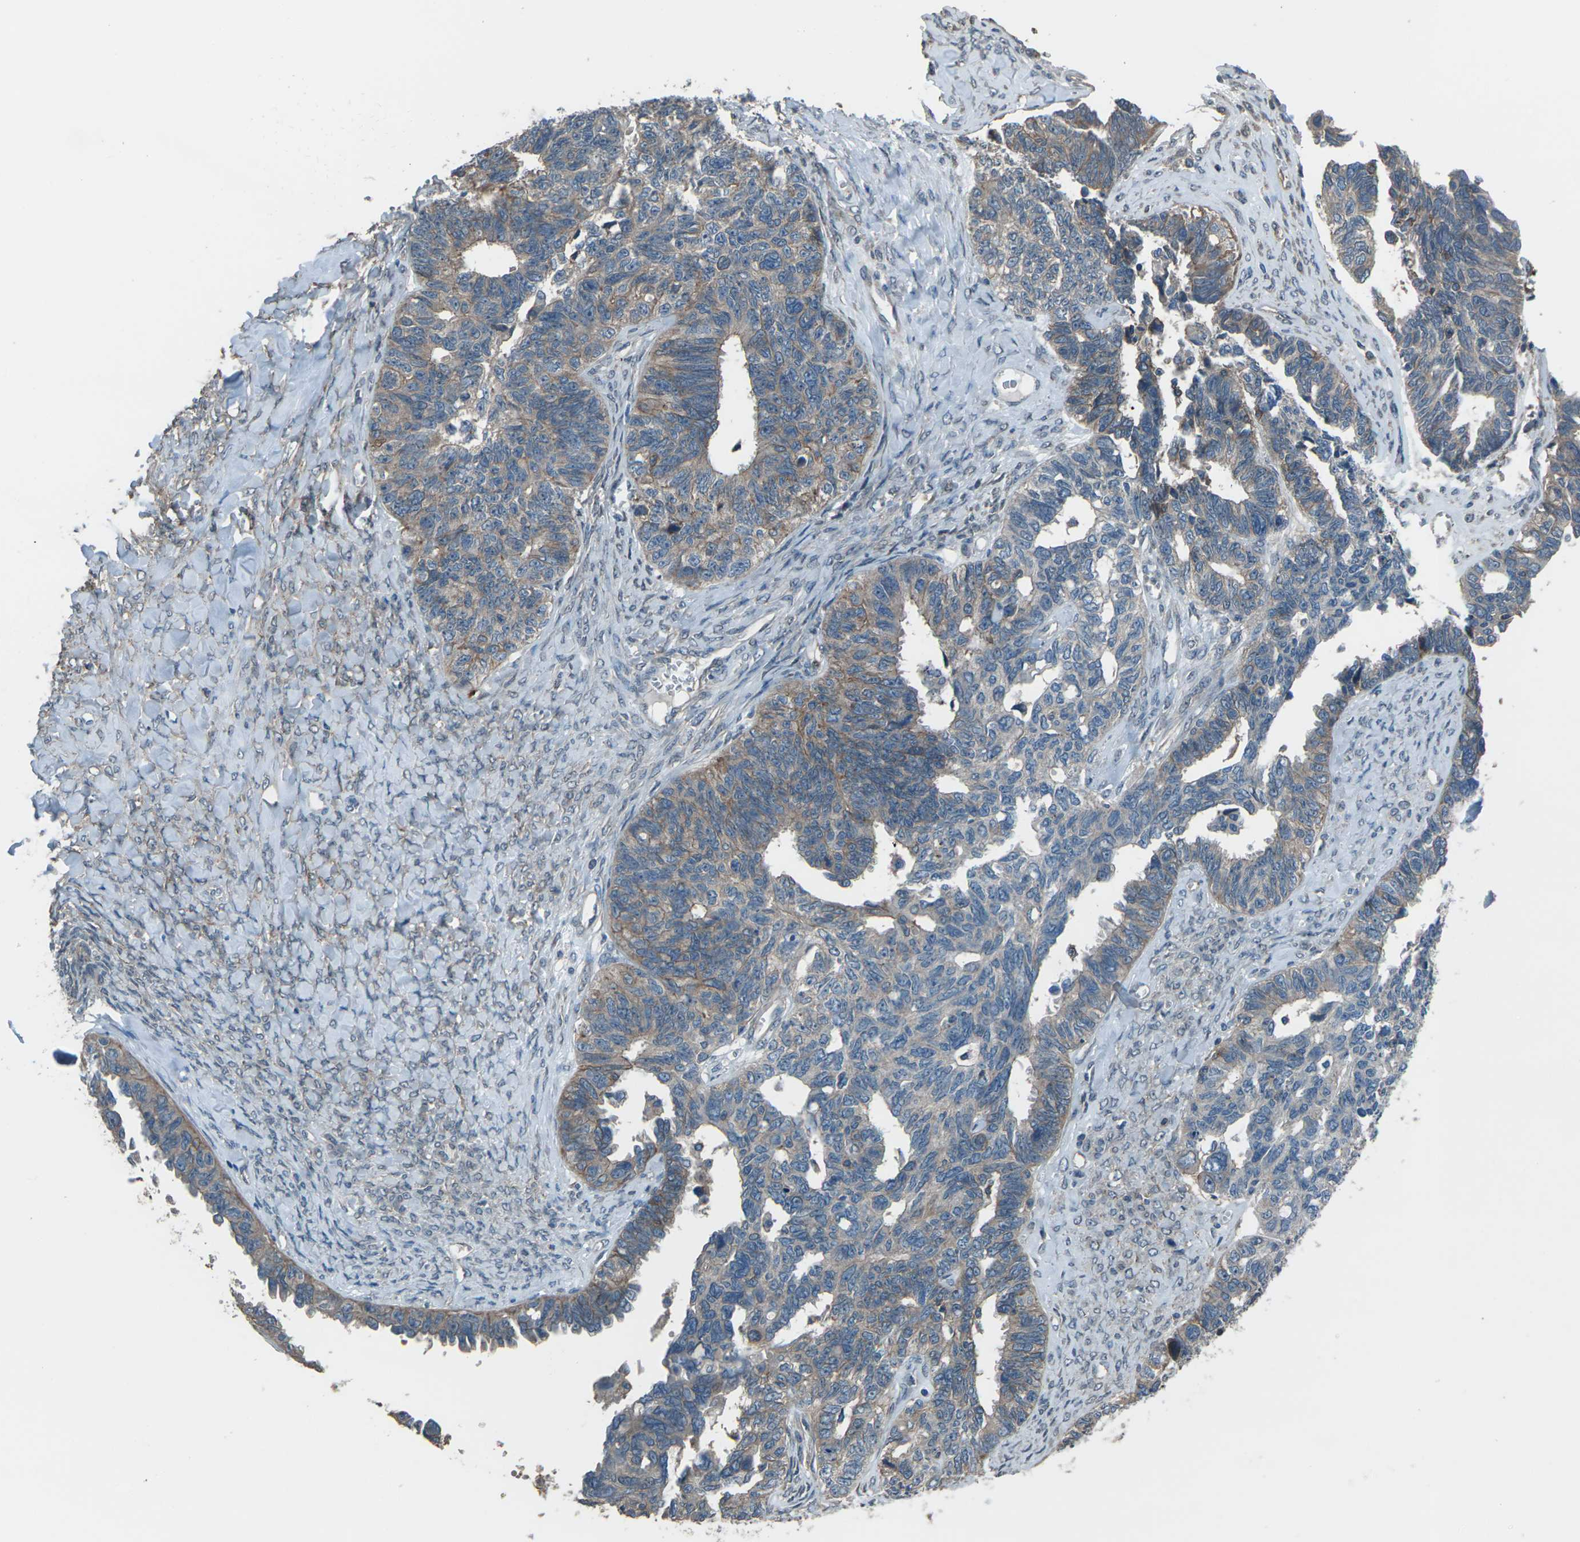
{"staining": {"intensity": "weak", "quantity": ">75%", "location": "cytoplasmic/membranous"}, "tissue": "ovarian cancer", "cell_type": "Tumor cells", "image_type": "cancer", "snomed": [{"axis": "morphology", "description": "Cystadenocarcinoma, serous, NOS"}, {"axis": "topography", "description": "Ovary"}], "caption": "The histopathology image reveals a brown stain indicating the presence of a protein in the cytoplasmic/membranous of tumor cells in ovarian serous cystadenocarcinoma. The protein is stained brown, and the nuclei are stained in blue (DAB (3,3'-diaminobenzidine) IHC with brightfield microscopy, high magnification).", "gene": "CMTM4", "patient": {"sex": "female", "age": 79}}